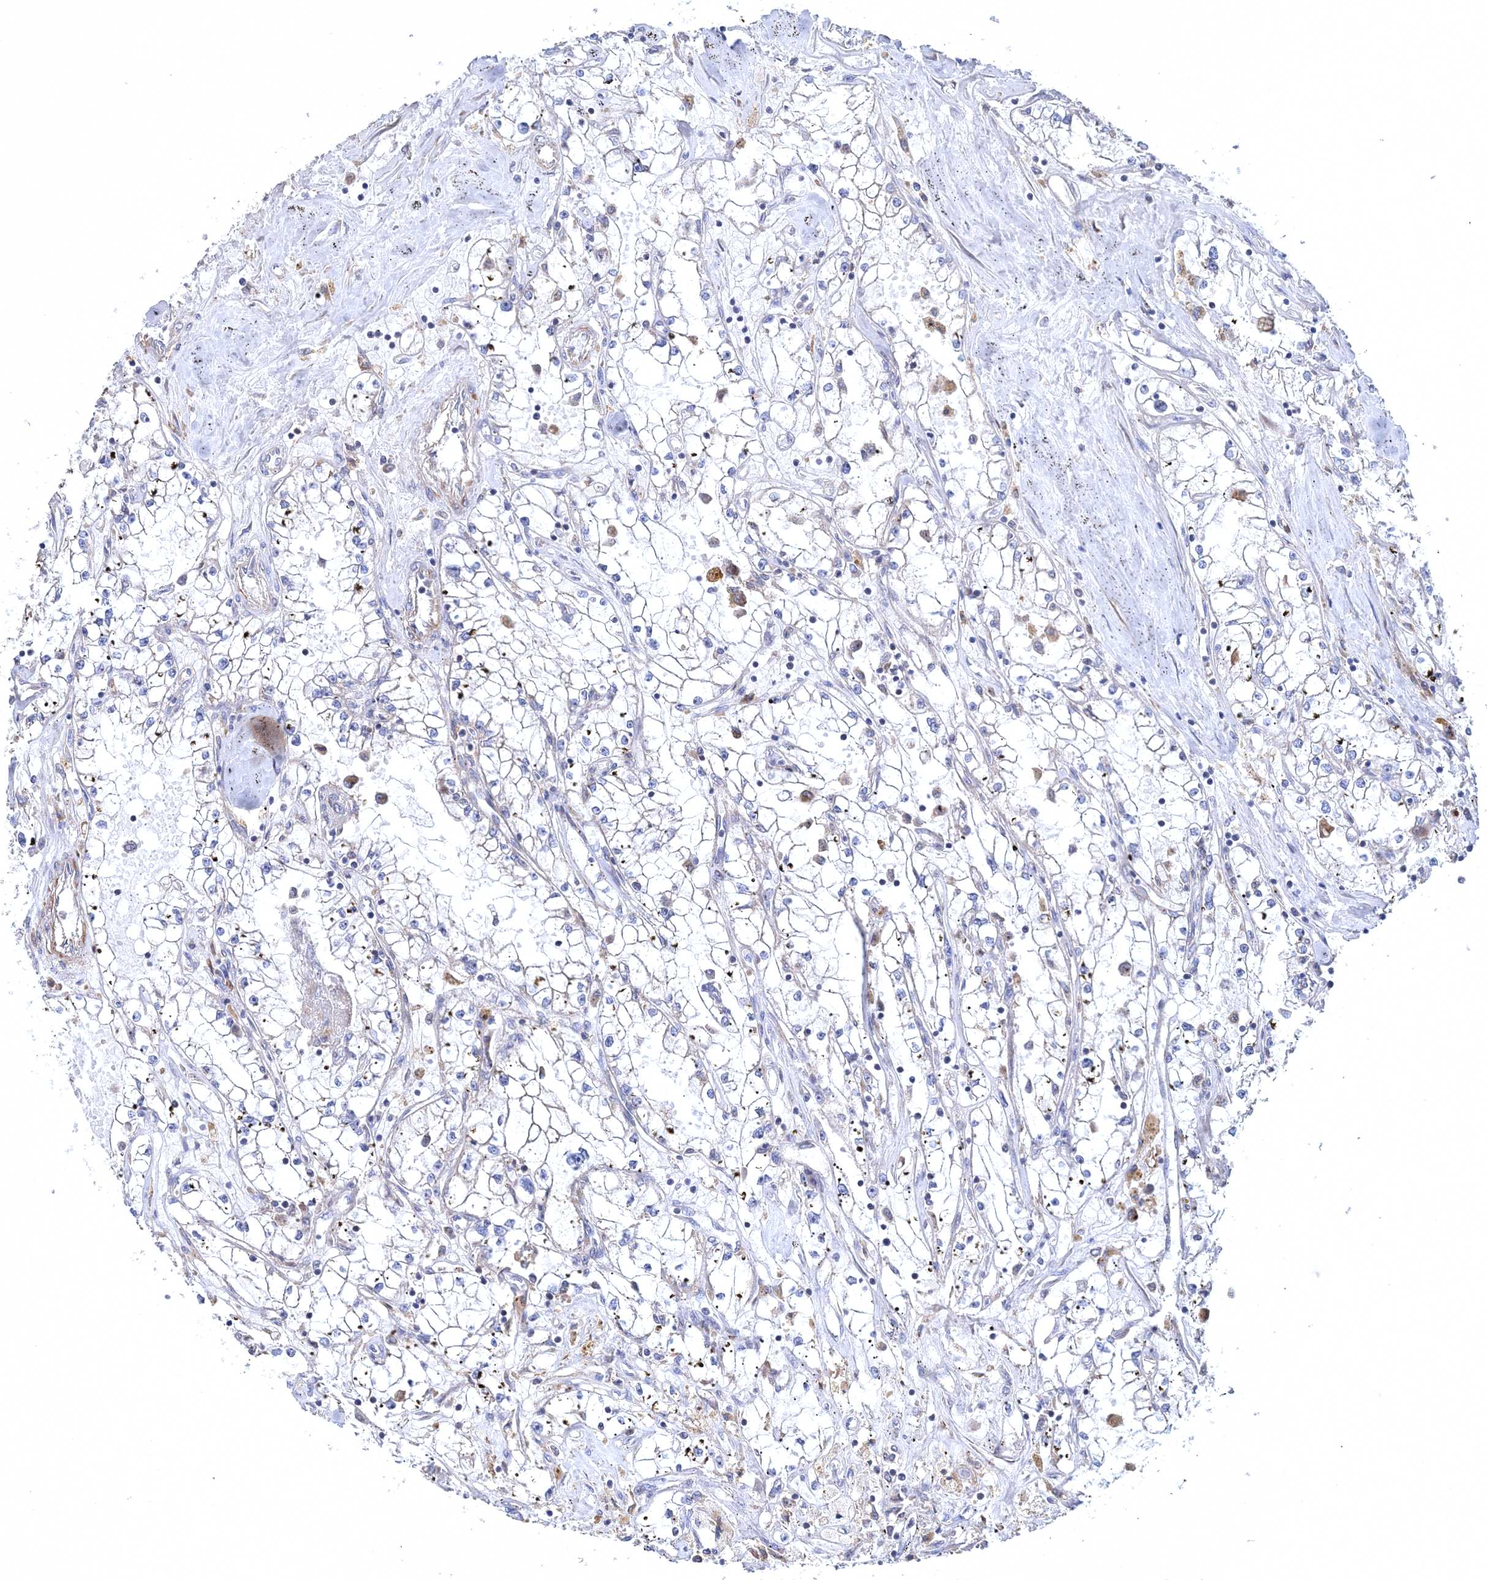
{"staining": {"intensity": "negative", "quantity": "none", "location": "none"}, "tissue": "renal cancer", "cell_type": "Tumor cells", "image_type": "cancer", "snomed": [{"axis": "morphology", "description": "Adenocarcinoma, NOS"}, {"axis": "topography", "description": "Kidney"}], "caption": "Tumor cells are negative for brown protein staining in renal cancer (adenocarcinoma).", "gene": "PPP2R2B", "patient": {"sex": "male", "age": 56}}